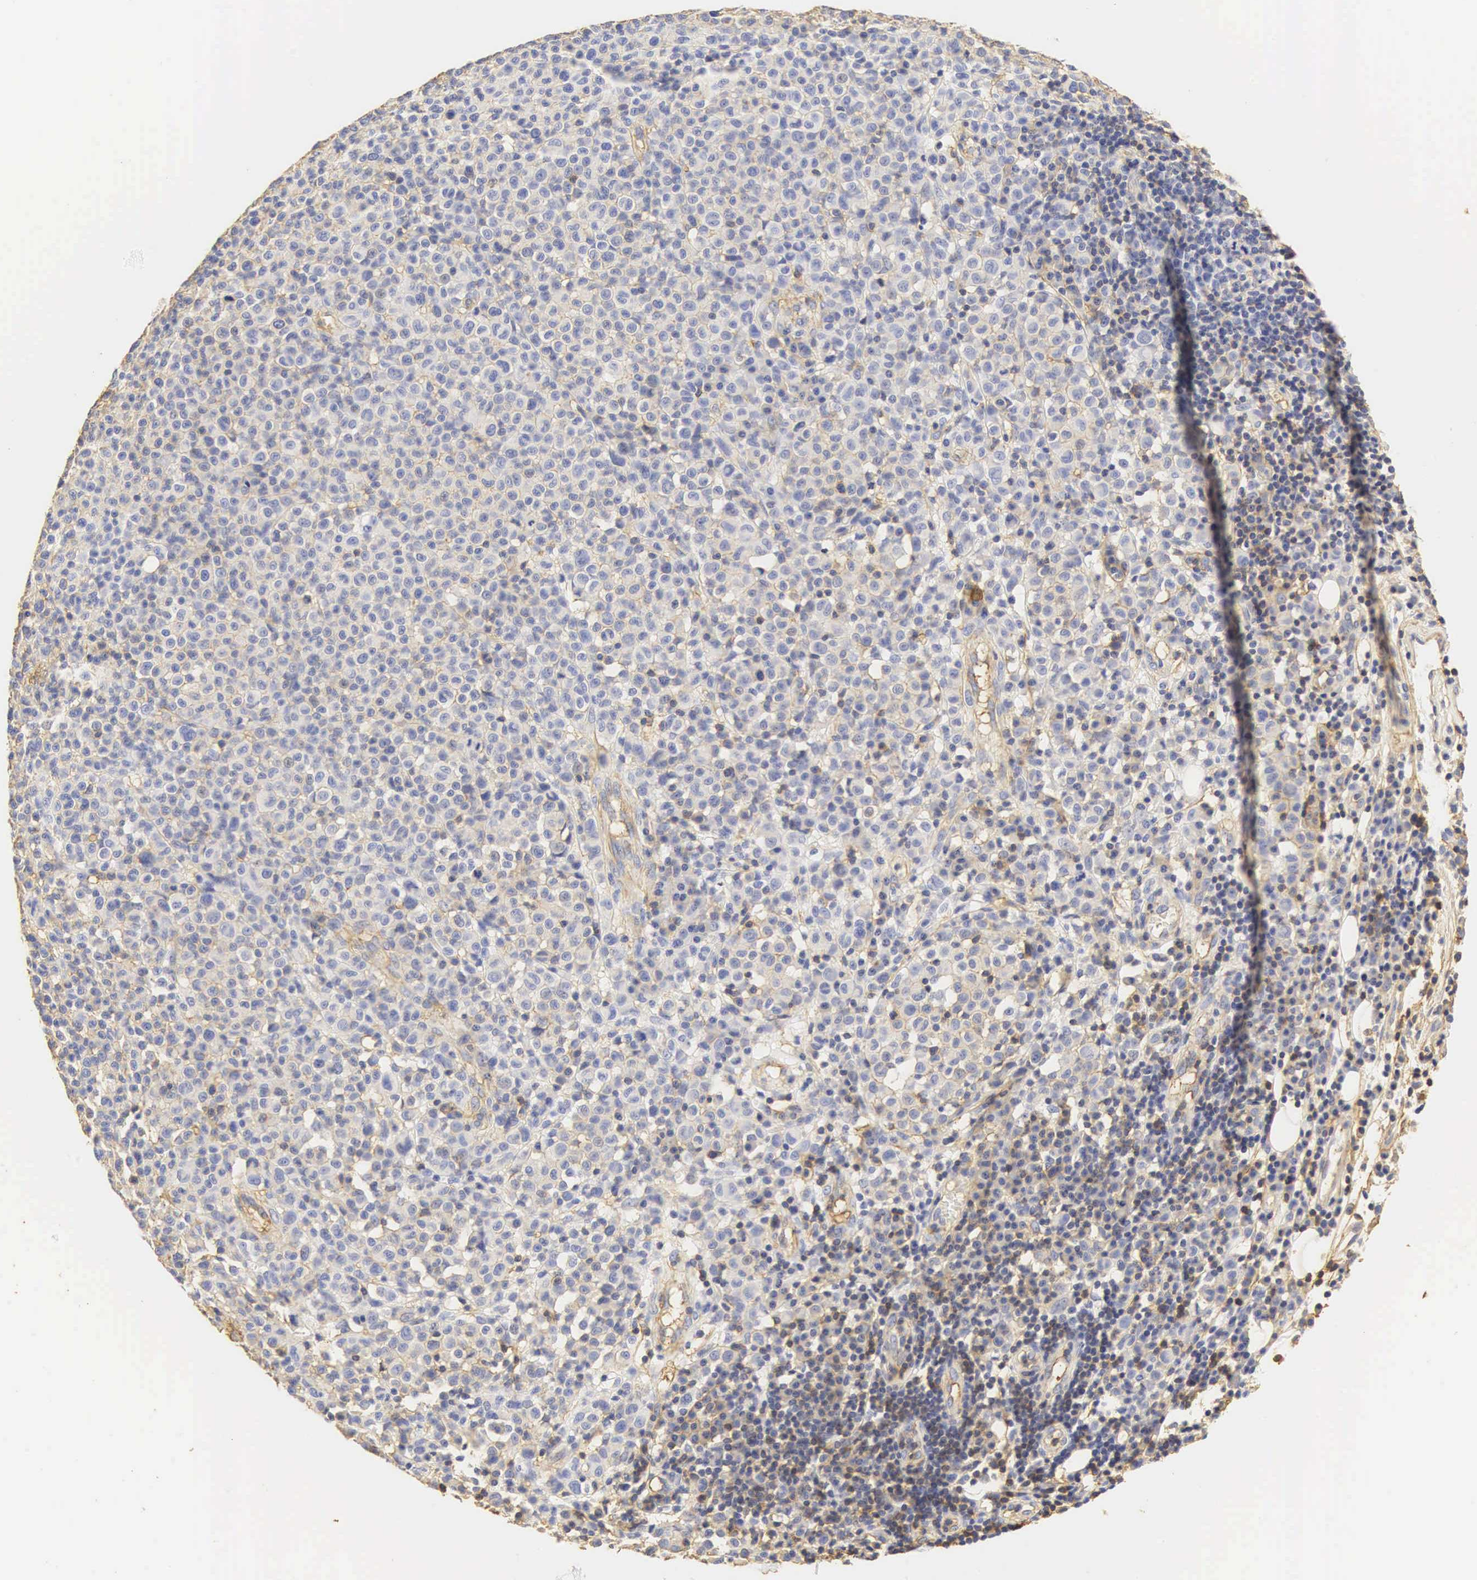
{"staining": {"intensity": "negative", "quantity": "none", "location": "none"}, "tissue": "melanoma", "cell_type": "Tumor cells", "image_type": "cancer", "snomed": [{"axis": "morphology", "description": "Malignant melanoma, Metastatic site"}, {"axis": "topography", "description": "Skin"}], "caption": "High power microscopy image of an immunohistochemistry (IHC) histopathology image of malignant melanoma (metastatic site), revealing no significant expression in tumor cells.", "gene": "CD99", "patient": {"sex": "male", "age": 32}}